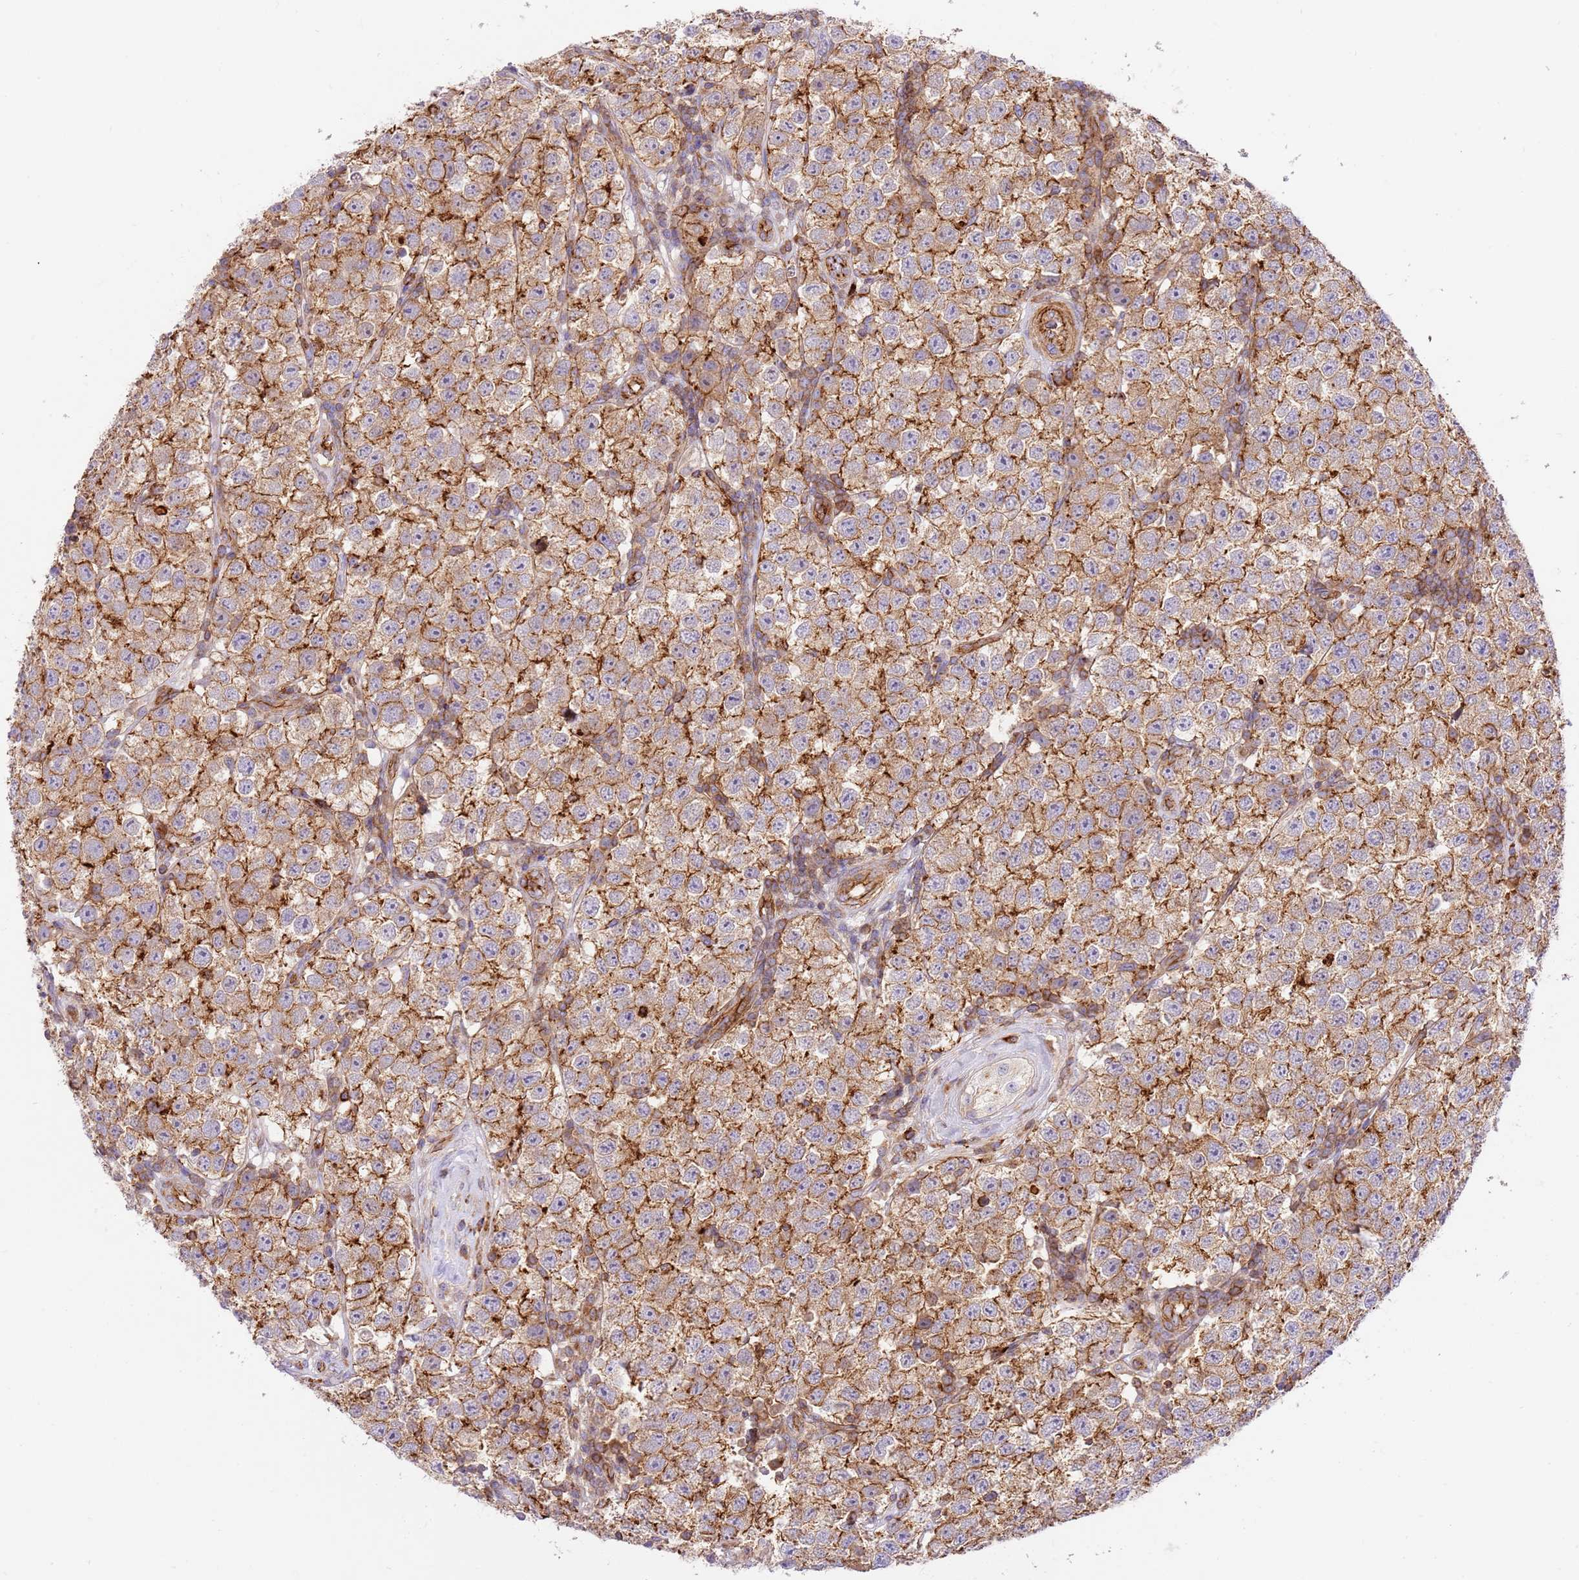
{"staining": {"intensity": "moderate", "quantity": ">75%", "location": "cytoplasmic/membranous"}, "tissue": "testis cancer", "cell_type": "Tumor cells", "image_type": "cancer", "snomed": [{"axis": "morphology", "description": "Seminoma, NOS"}, {"axis": "topography", "description": "Testis"}], "caption": "Immunohistochemistry (DAB) staining of human testis cancer (seminoma) reveals moderate cytoplasmic/membranous protein positivity in approximately >75% of tumor cells.", "gene": "EFCAB8", "patient": {"sex": "male", "age": 34}}